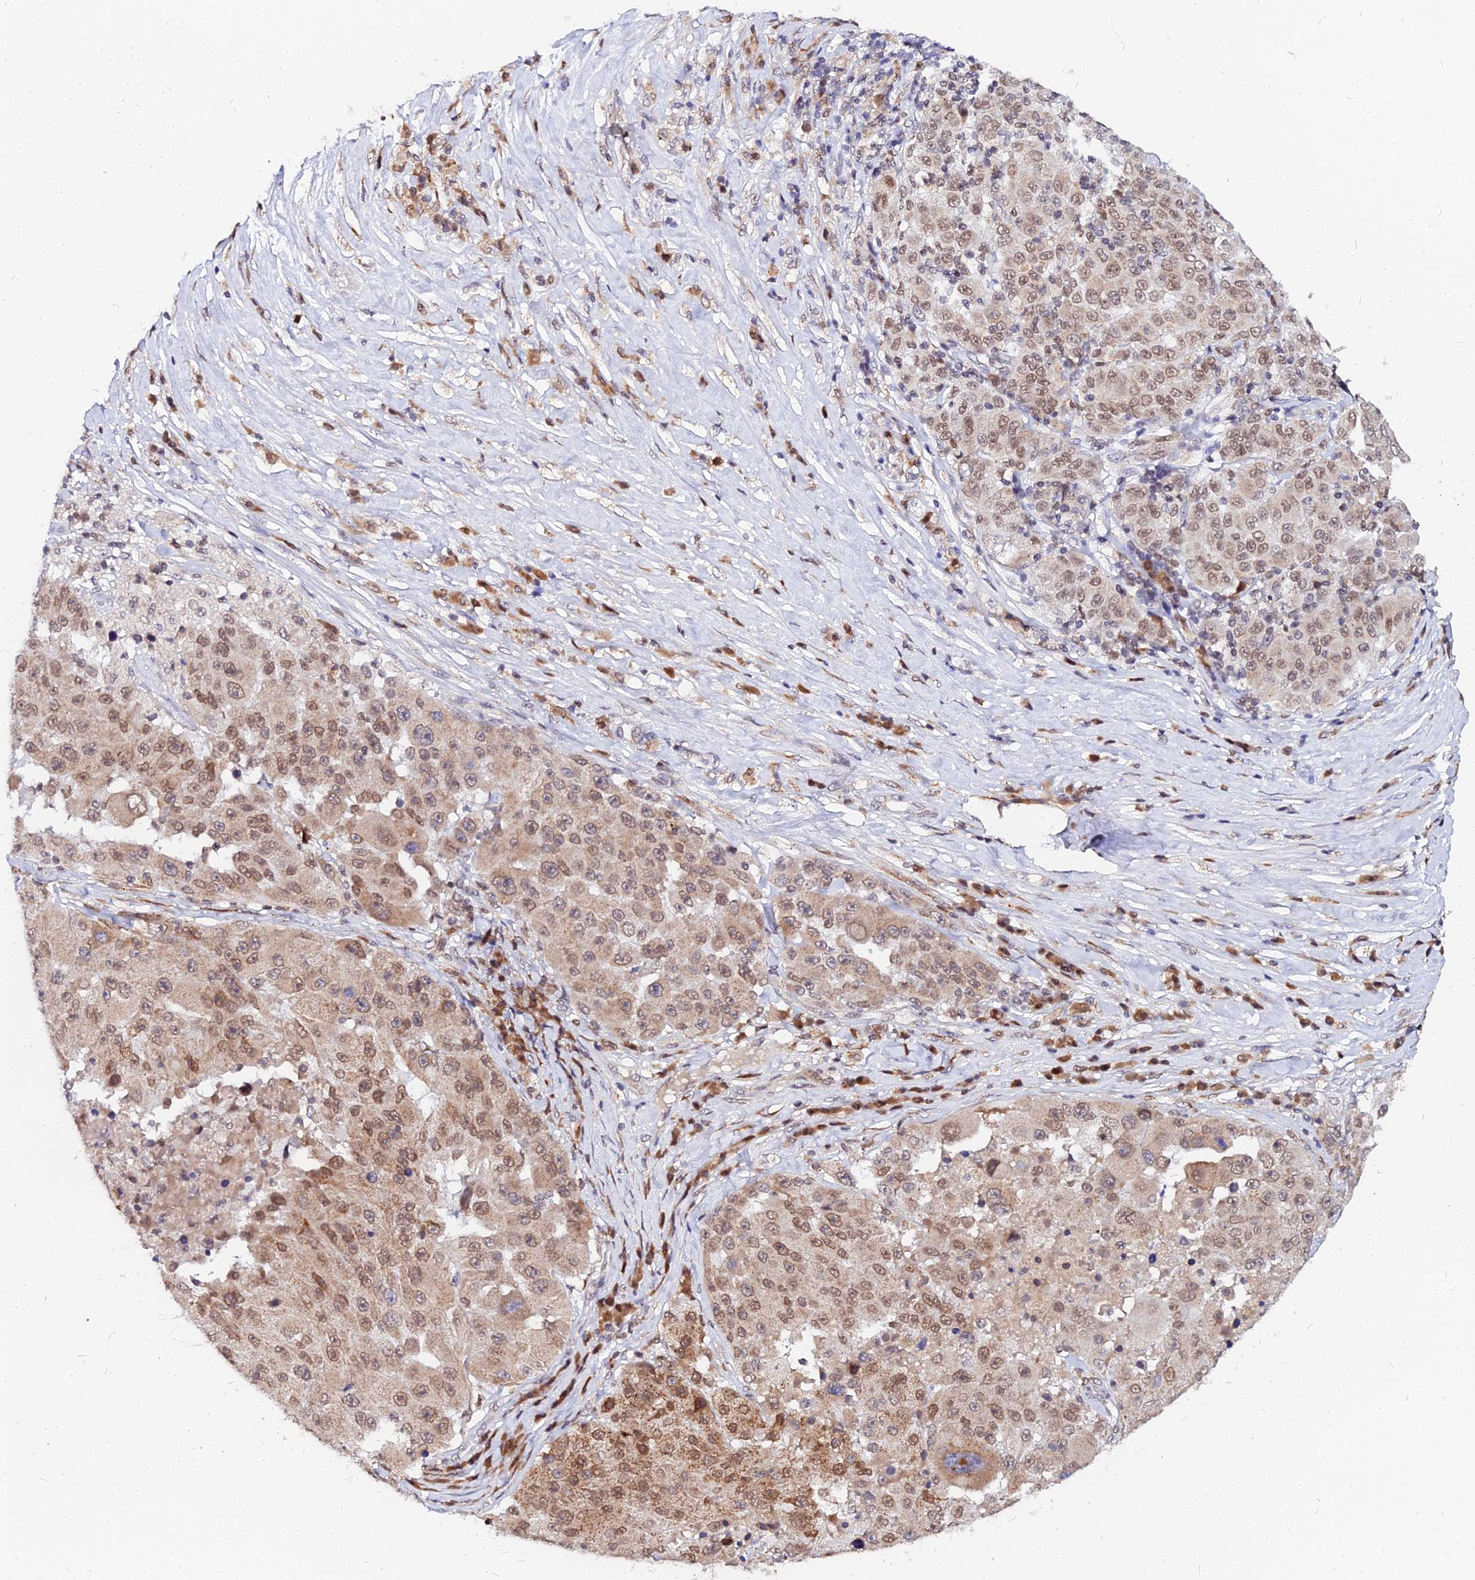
{"staining": {"intensity": "moderate", "quantity": ">75%", "location": "nuclear"}, "tissue": "melanoma", "cell_type": "Tumor cells", "image_type": "cancer", "snomed": [{"axis": "morphology", "description": "Malignant melanoma, Metastatic site"}, {"axis": "topography", "description": "Lymph node"}], "caption": "The histopathology image shows a brown stain indicating the presence of a protein in the nuclear of tumor cells in malignant melanoma (metastatic site).", "gene": "RNF121", "patient": {"sex": "male", "age": 62}}